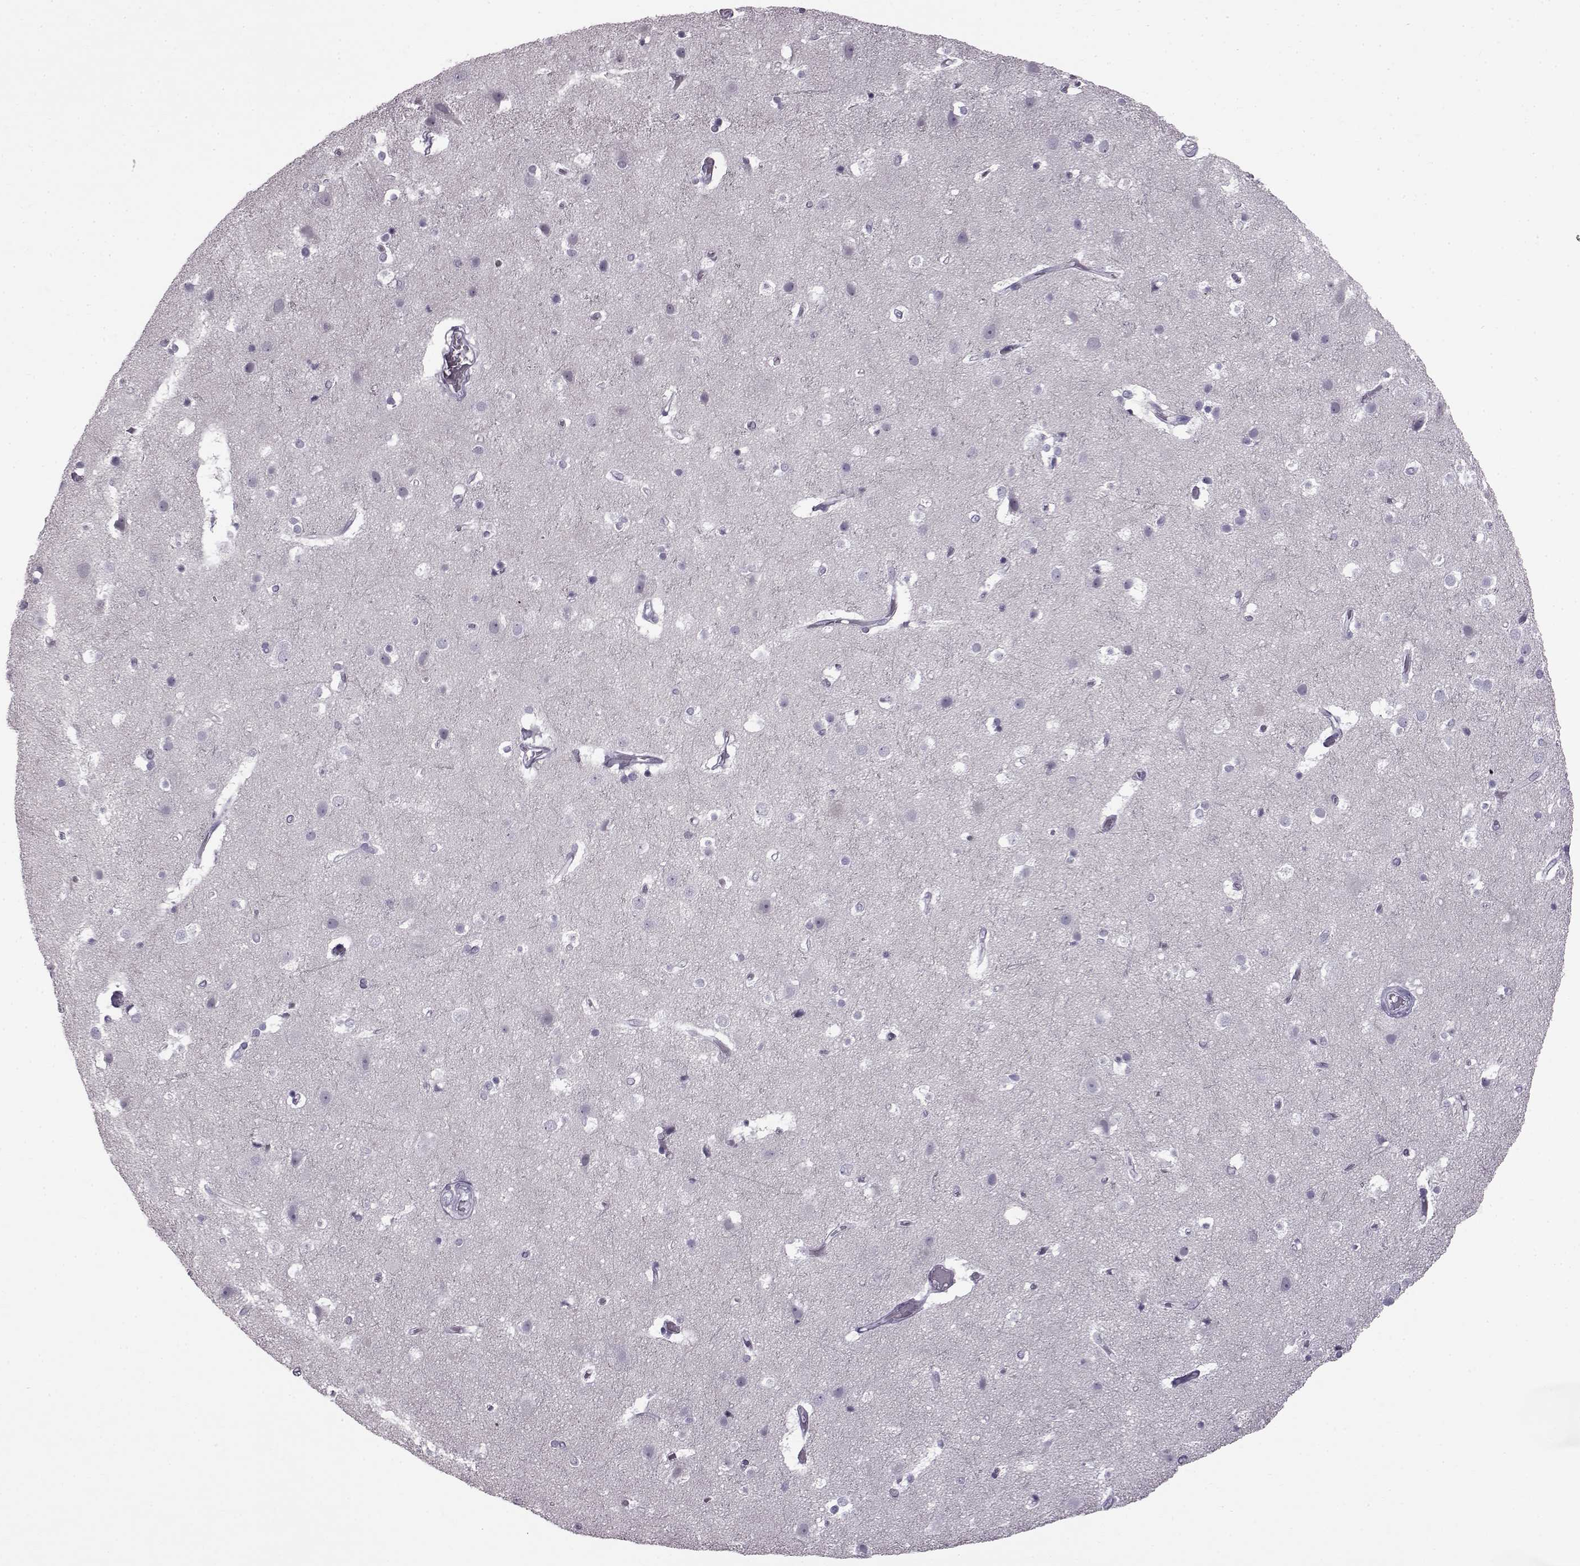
{"staining": {"intensity": "negative", "quantity": "none", "location": "none"}, "tissue": "cerebral cortex", "cell_type": "Endothelial cells", "image_type": "normal", "snomed": [{"axis": "morphology", "description": "Normal tissue, NOS"}, {"axis": "topography", "description": "Cerebral cortex"}], "caption": "Histopathology image shows no significant protein positivity in endothelial cells of benign cerebral cortex. The staining is performed using DAB (3,3'-diaminobenzidine) brown chromogen with nuclei counter-stained in using hematoxylin.", "gene": "SLC28A2", "patient": {"sex": "female", "age": 52}}